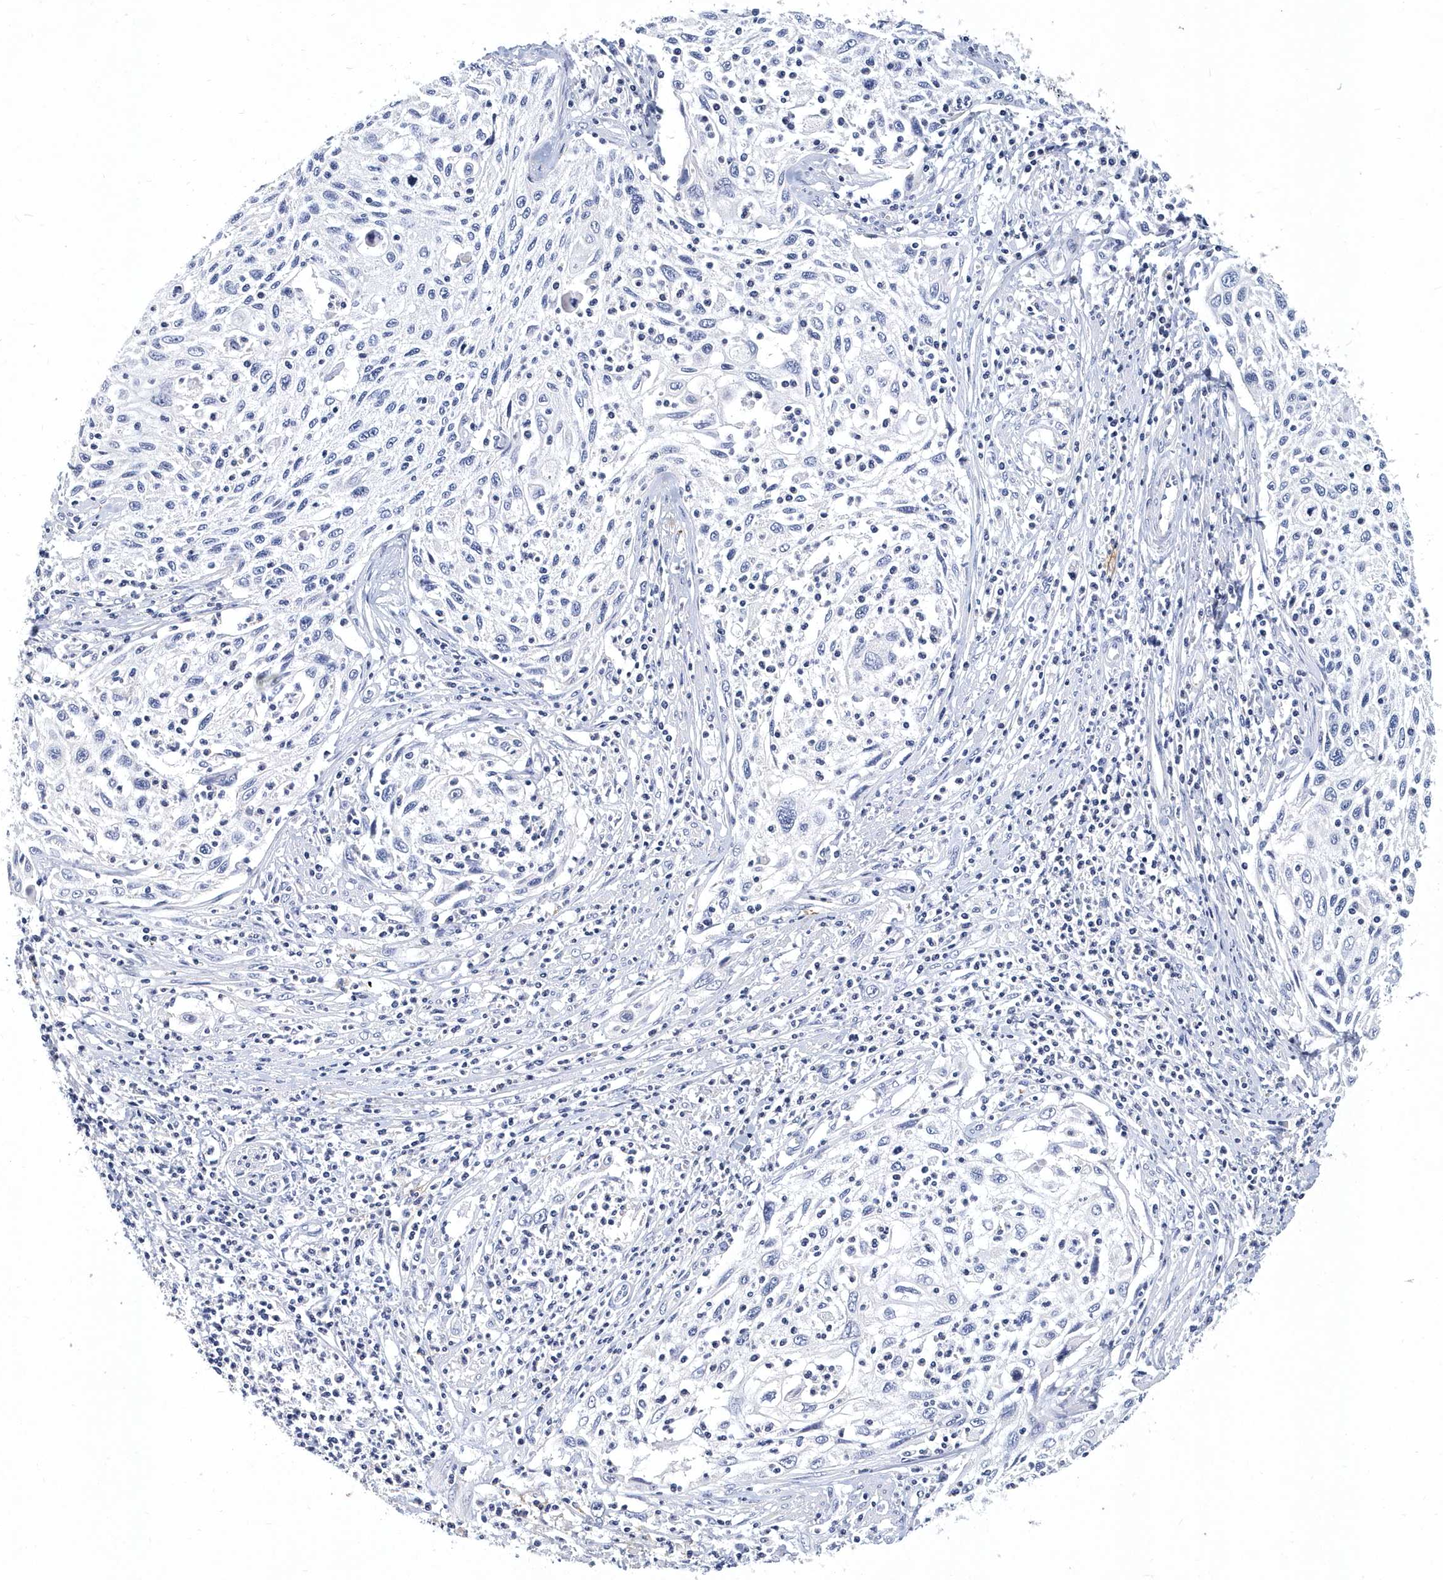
{"staining": {"intensity": "negative", "quantity": "none", "location": "none"}, "tissue": "cervical cancer", "cell_type": "Tumor cells", "image_type": "cancer", "snomed": [{"axis": "morphology", "description": "Squamous cell carcinoma, NOS"}, {"axis": "topography", "description": "Cervix"}], "caption": "Tumor cells are negative for brown protein staining in squamous cell carcinoma (cervical).", "gene": "ITGA2B", "patient": {"sex": "female", "age": 70}}